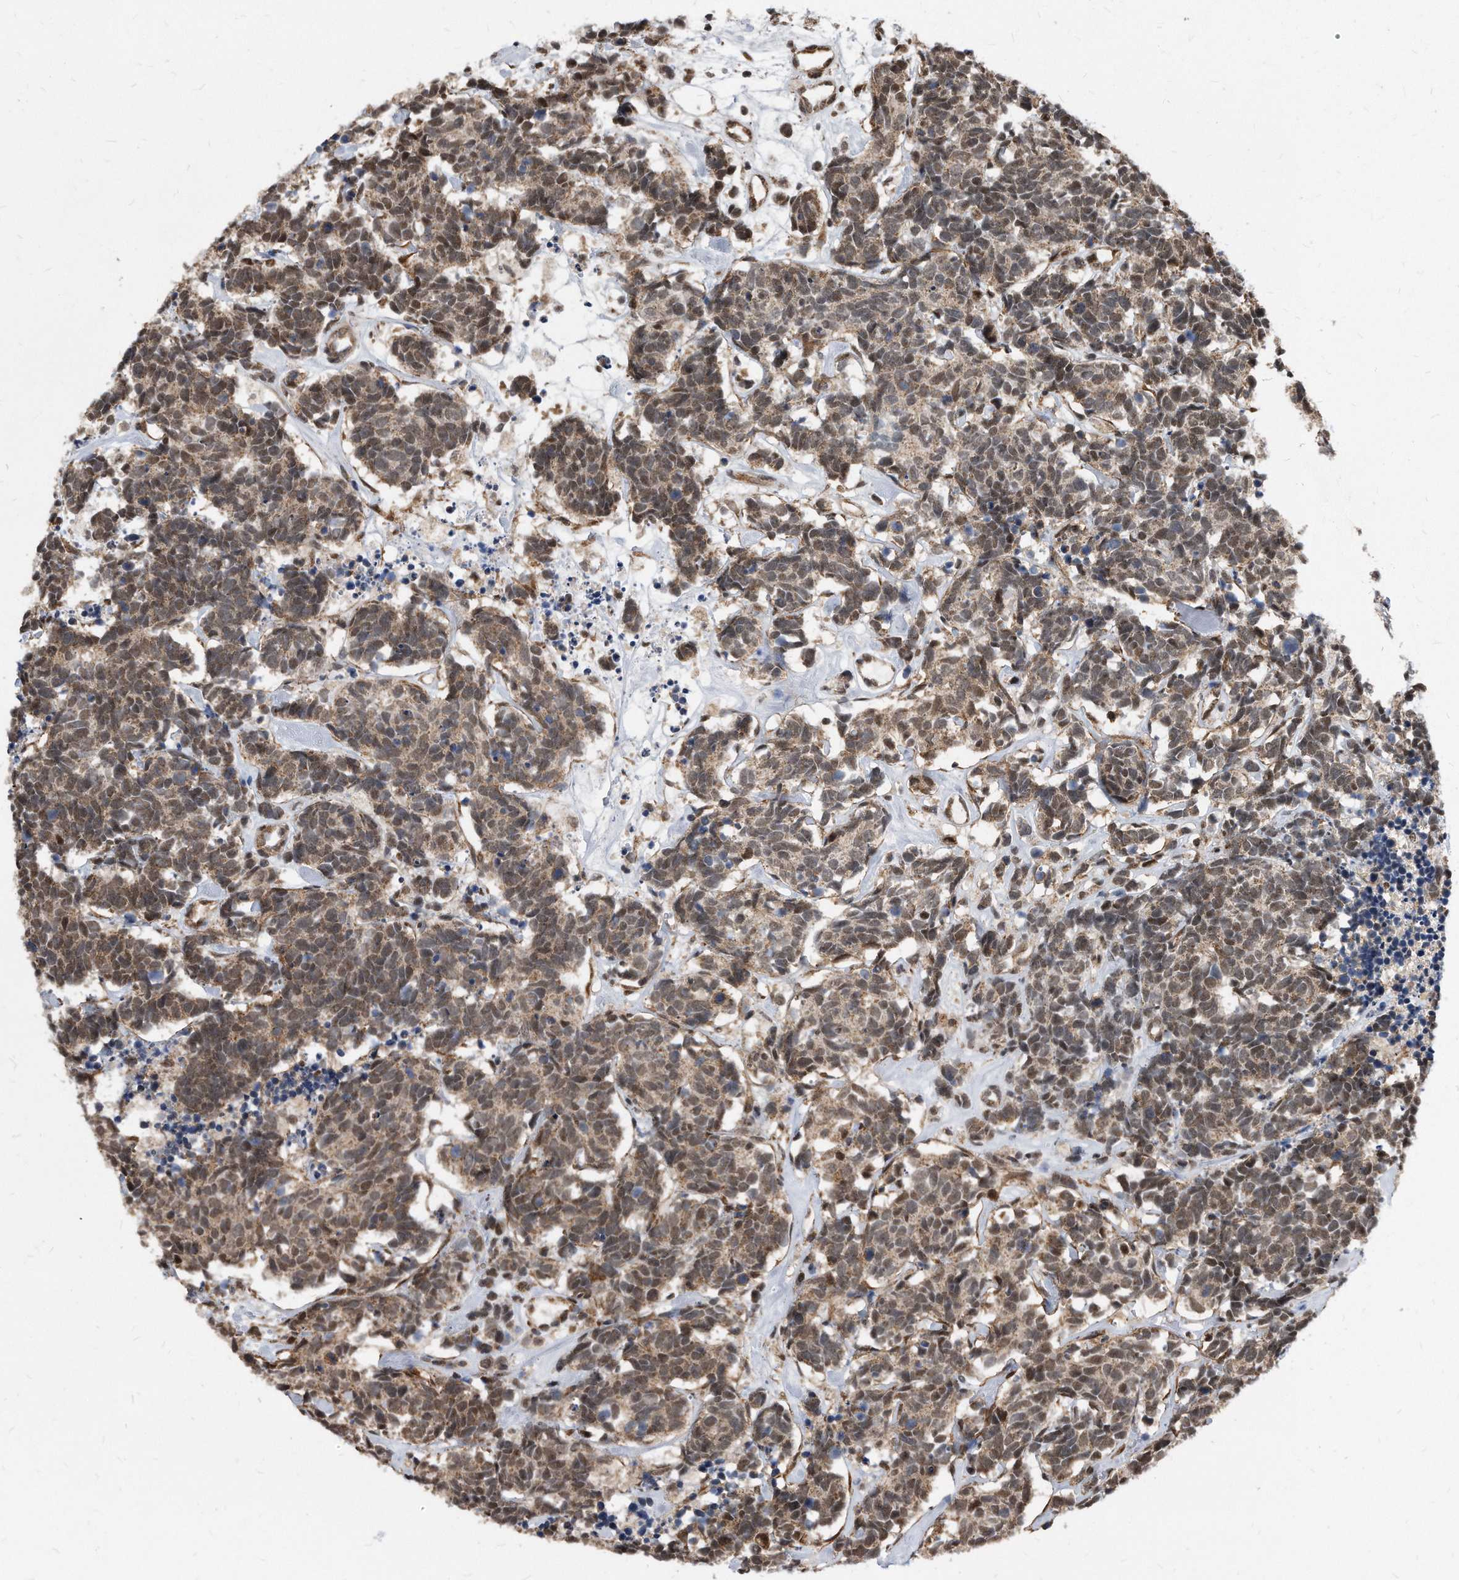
{"staining": {"intensity": "moderate", "quantity": ">75%", "location": "cytoplasmic/membranous,nuclear"}, "tissue": "carcinoid", "cell_type": "Tumor cells", "image_type": "cancer", "snomed": [{"axis": "morphology", "description": "Carcinoma, NOS"}, {"axis": "morphology", "description": "Carcinoid, malignant, NOS"}, {"axis": "topography", "description": "Urinary bladder"}], "caption": "Human carcinoid stained for a protein (brown) reveals moderate cytoplasmic/membranous and nuclear positive positivity in about >75% of tumor cells.", "gene": "DUSP22", "patient": {"sex": "male", "age": 57}}